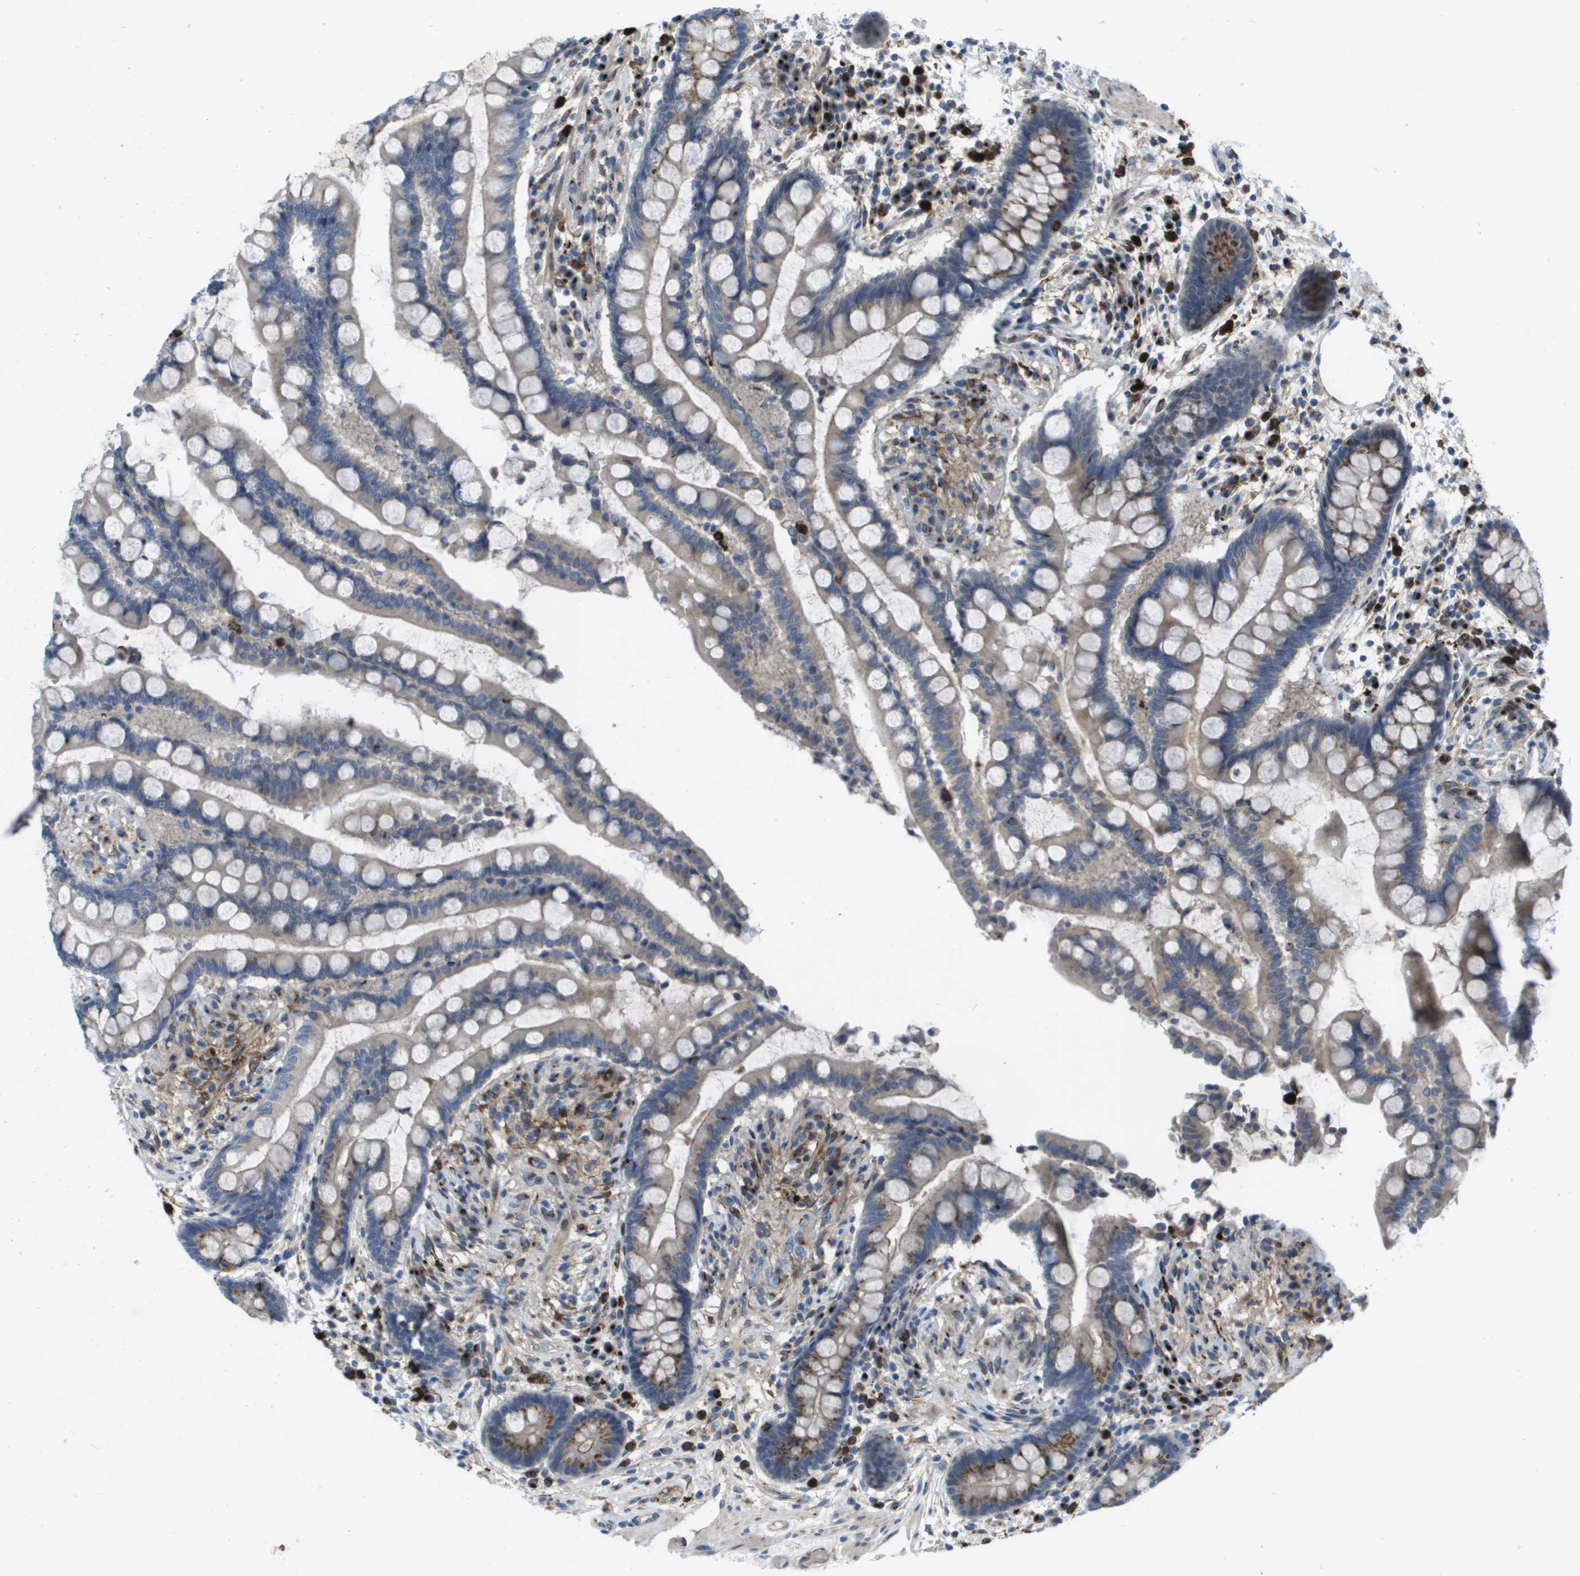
{"staining": {"intensity": "weak", "quantity": ">75%", "location": "cytoplasmic/membranous"}, "tissue": "colon", "cell_type": "Endothelial cells", "image_type": "normal", "snomed": [{"axis": "morphology", "description": "Normal tissue, NOS"}, {"axis": "topography", "description": "Colon"}], "caption": "Immunohistochemical staining of benign human colon displays weak cytoplasmic/membranous protein expression in about >75% of endothelial cells. Nuclei are stained in blue.", "gene": "QSOX2", "patient": {"sex": "male", "age": 73}}